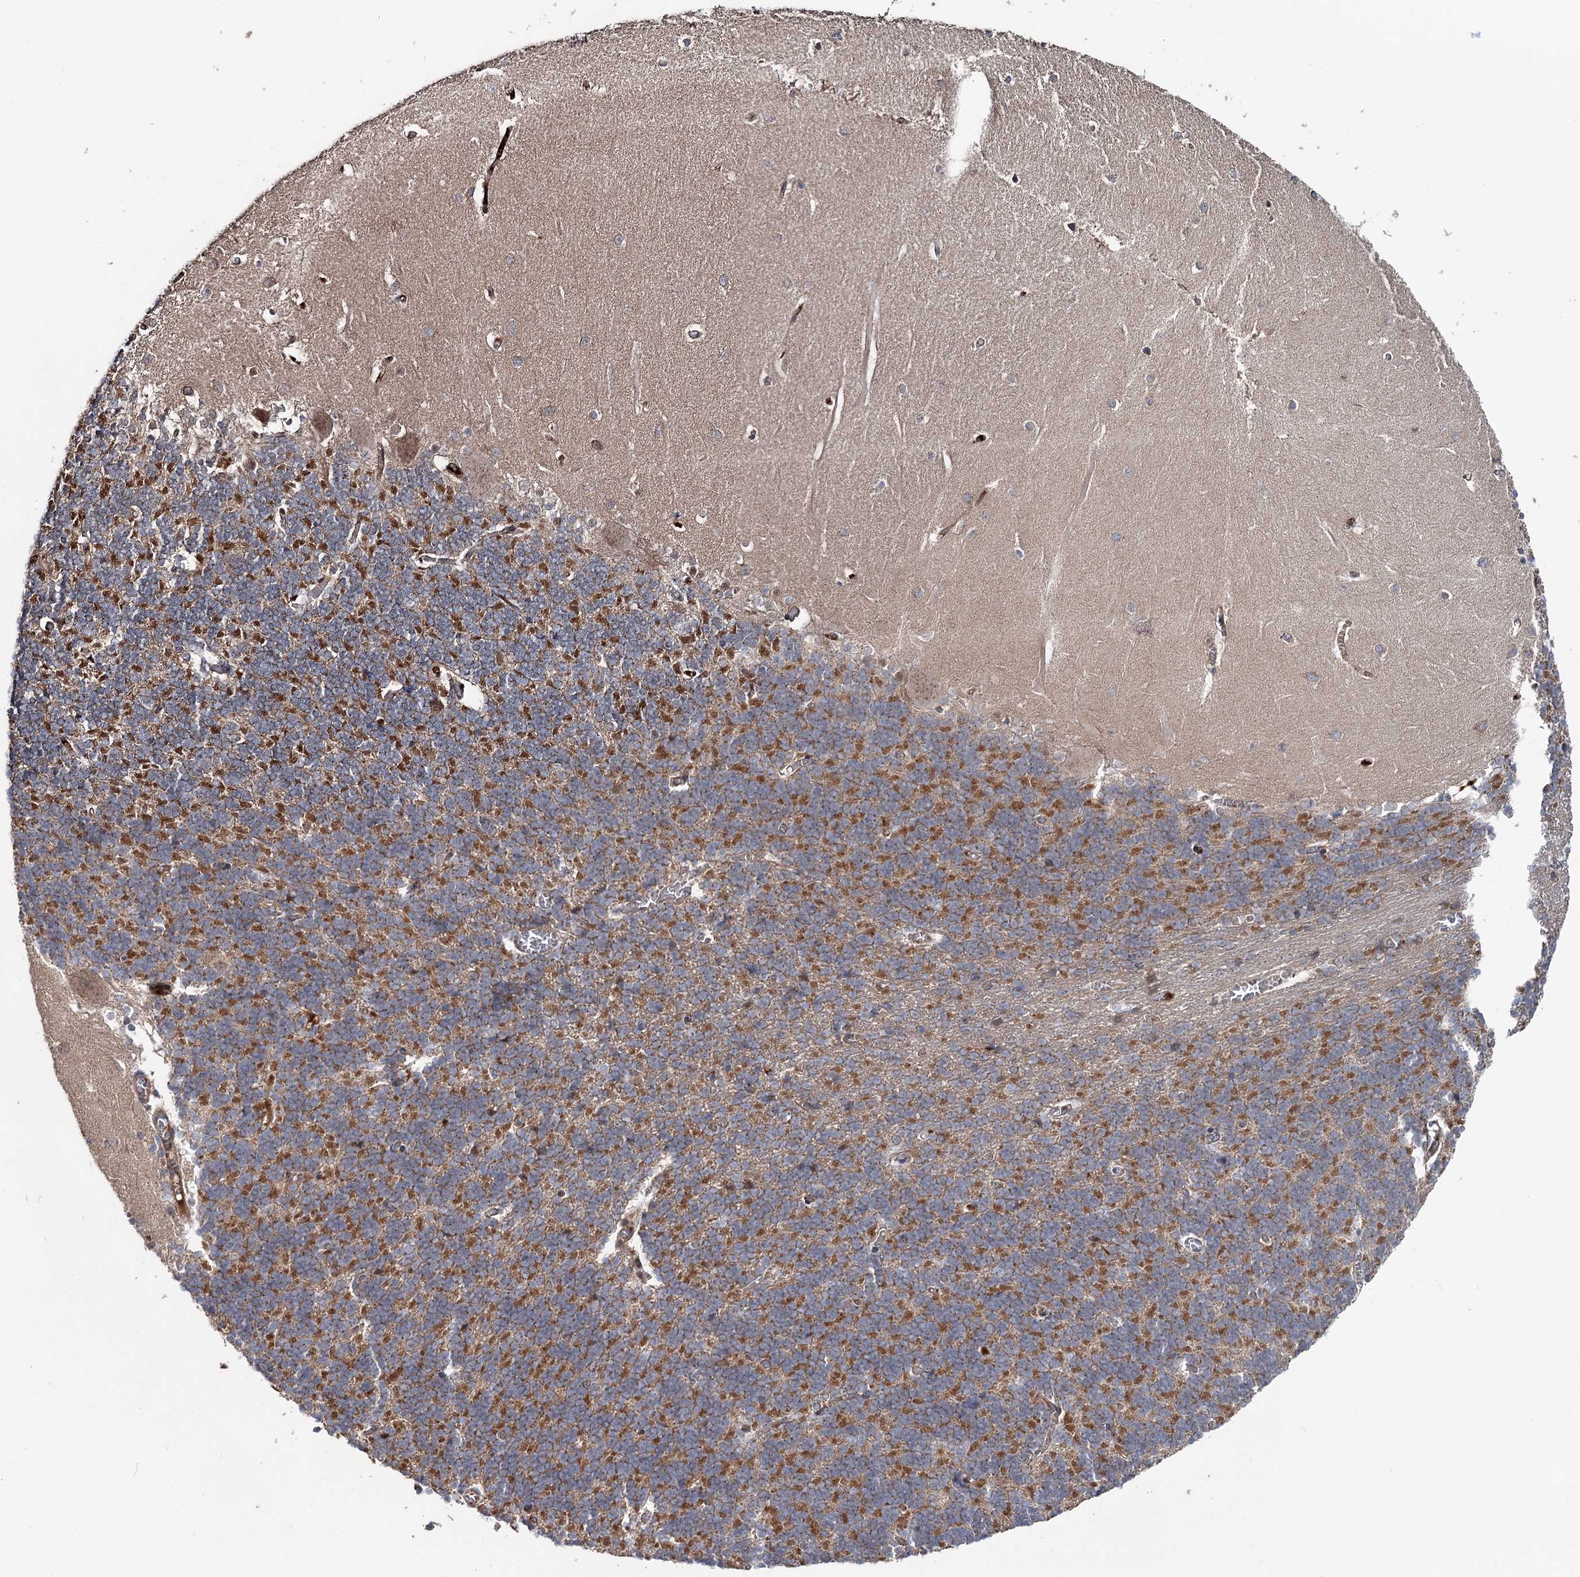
{"staining": {"intensity": "strong", "quantity": "25%-75%", "location": "cytoplasmic/membranous"}, "tissue": "cerebellum", "cell_type": "Cells in granular layer", "image_type": "normal", "snomed": [{"axis": "morphology", "description": "Normal tissue, NOS"}, {"axis": "topography", "description": "Cerebellum"}], "caption": "Immunohistochemistry (IHC) photomicrograph of unremarkable cerebellum stained for a protein (brown), which displays high levels of strong cytoplasmic/membranous staining in approximately 25%-75% of cells in granular layer.", "gene": "STX6", "patient": {"sex": "male", "age": 37}}